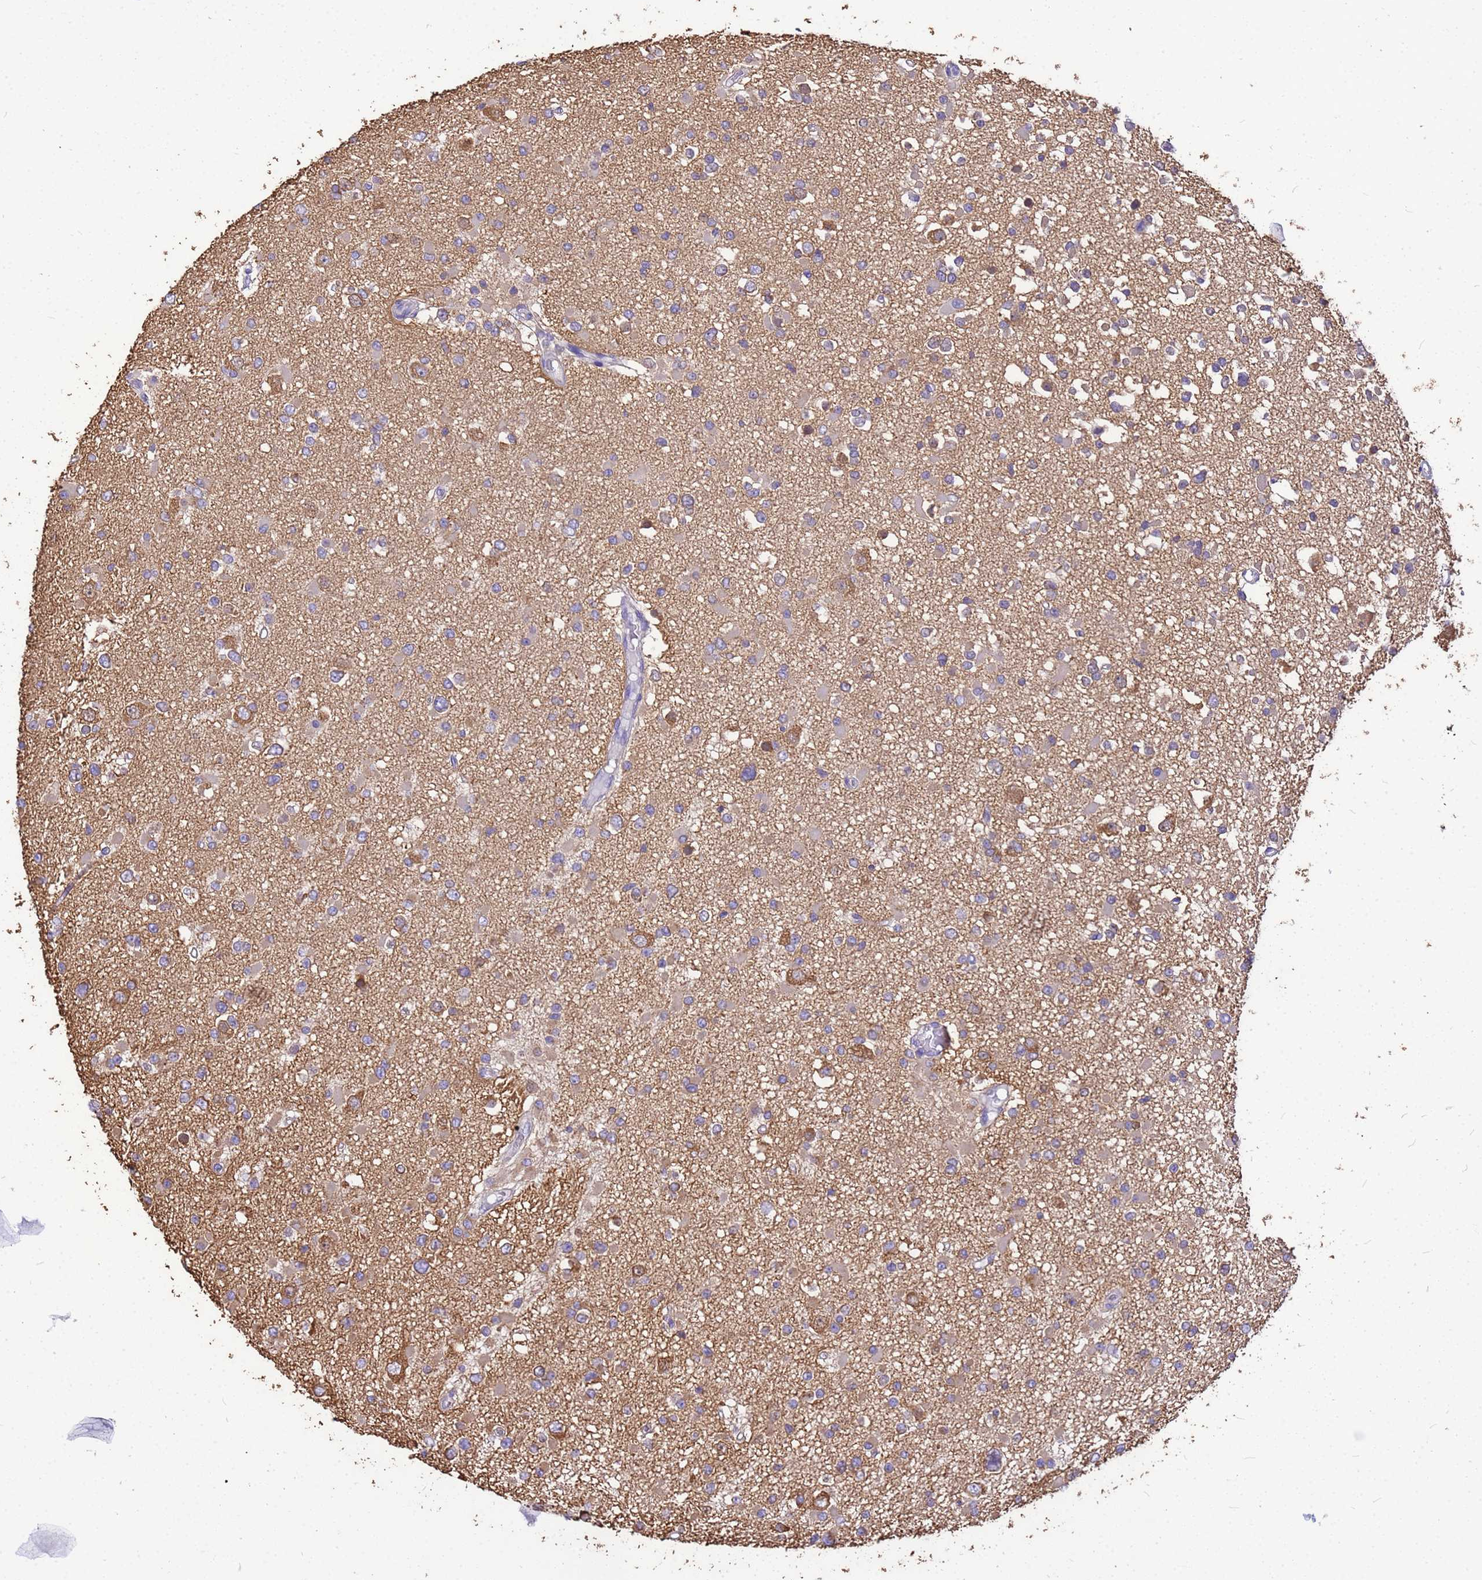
{"staining": {"intensity": "moderate", "quantity": "<25%", "location": "cytoplasmic/membranous"}, "tissue": "glioma", "cell_type": "Tumor cells", "image_type": "cancer", "snomed": [{"axis": "morphology", "description": "Glioma, malignant, Low grade"}, {"axis": "topography", "description": "Brain"}], "caption": "Moderate cytoplasmic/membranous protein positivity is seen in about <25% of tumor cells in low-grade glioma (malignant).", "gene": "TUBB1", "patient": {"sex": "female", "age": 22}}